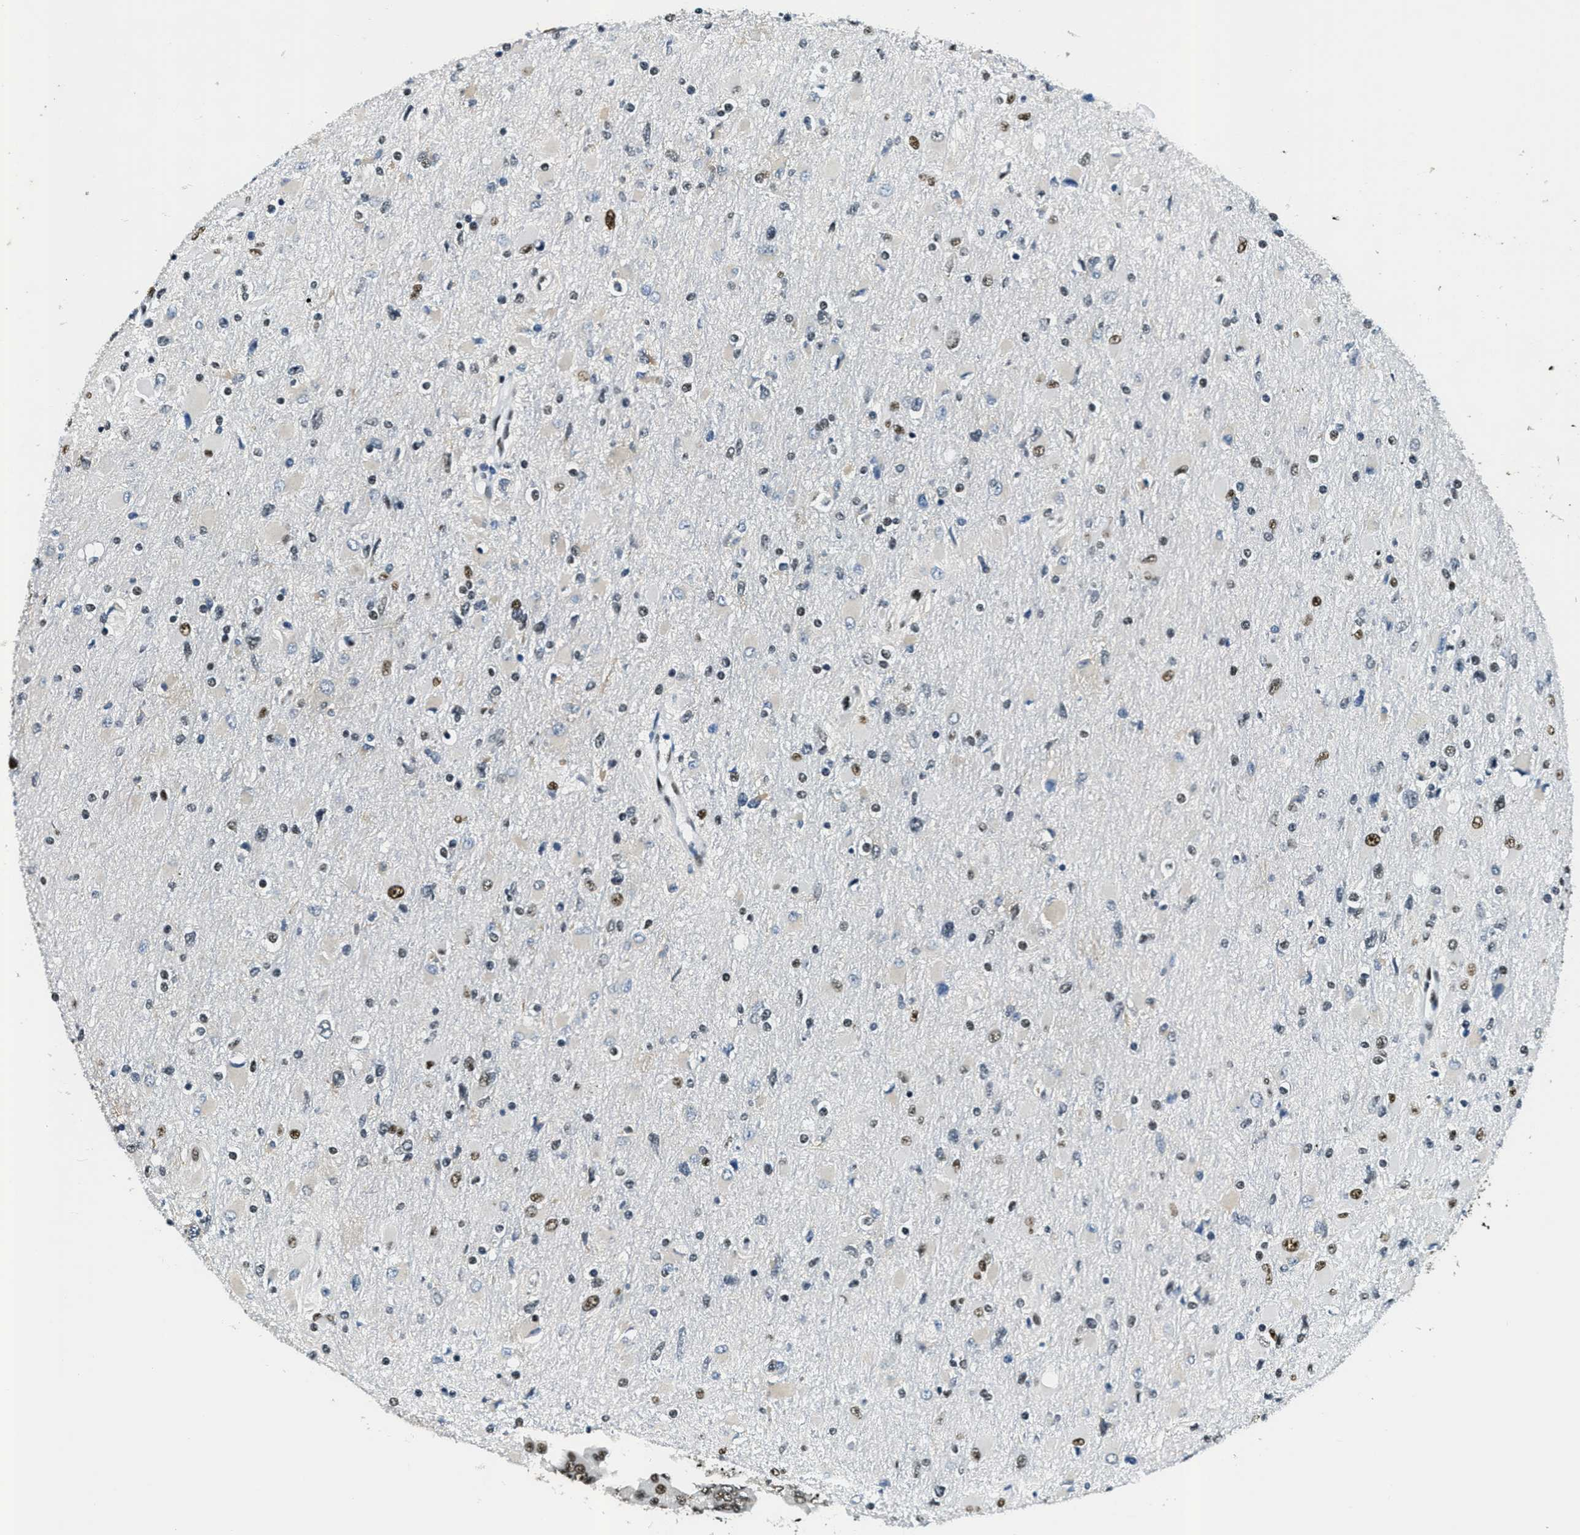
{"staining": {"intensity": "moderate", "quantity": "<25%", "location": "nuclear"}, "tissue": "glioma", "cell_type": "Tumor cells", "image_type": "cancer", "snomed": [{"axis": "morphology", "description": "Glioma, malignant, High grade"}, {"axis": "topography", "description": "Cerebral cortex"}], "caption": "Protein expression analysis of human high-grade glioma (malignant) reveals moderate nuclear staining in approximately <25% of tumor cells.", "gene": "SSB", "patient": {"sex": "female", "age": 36}}